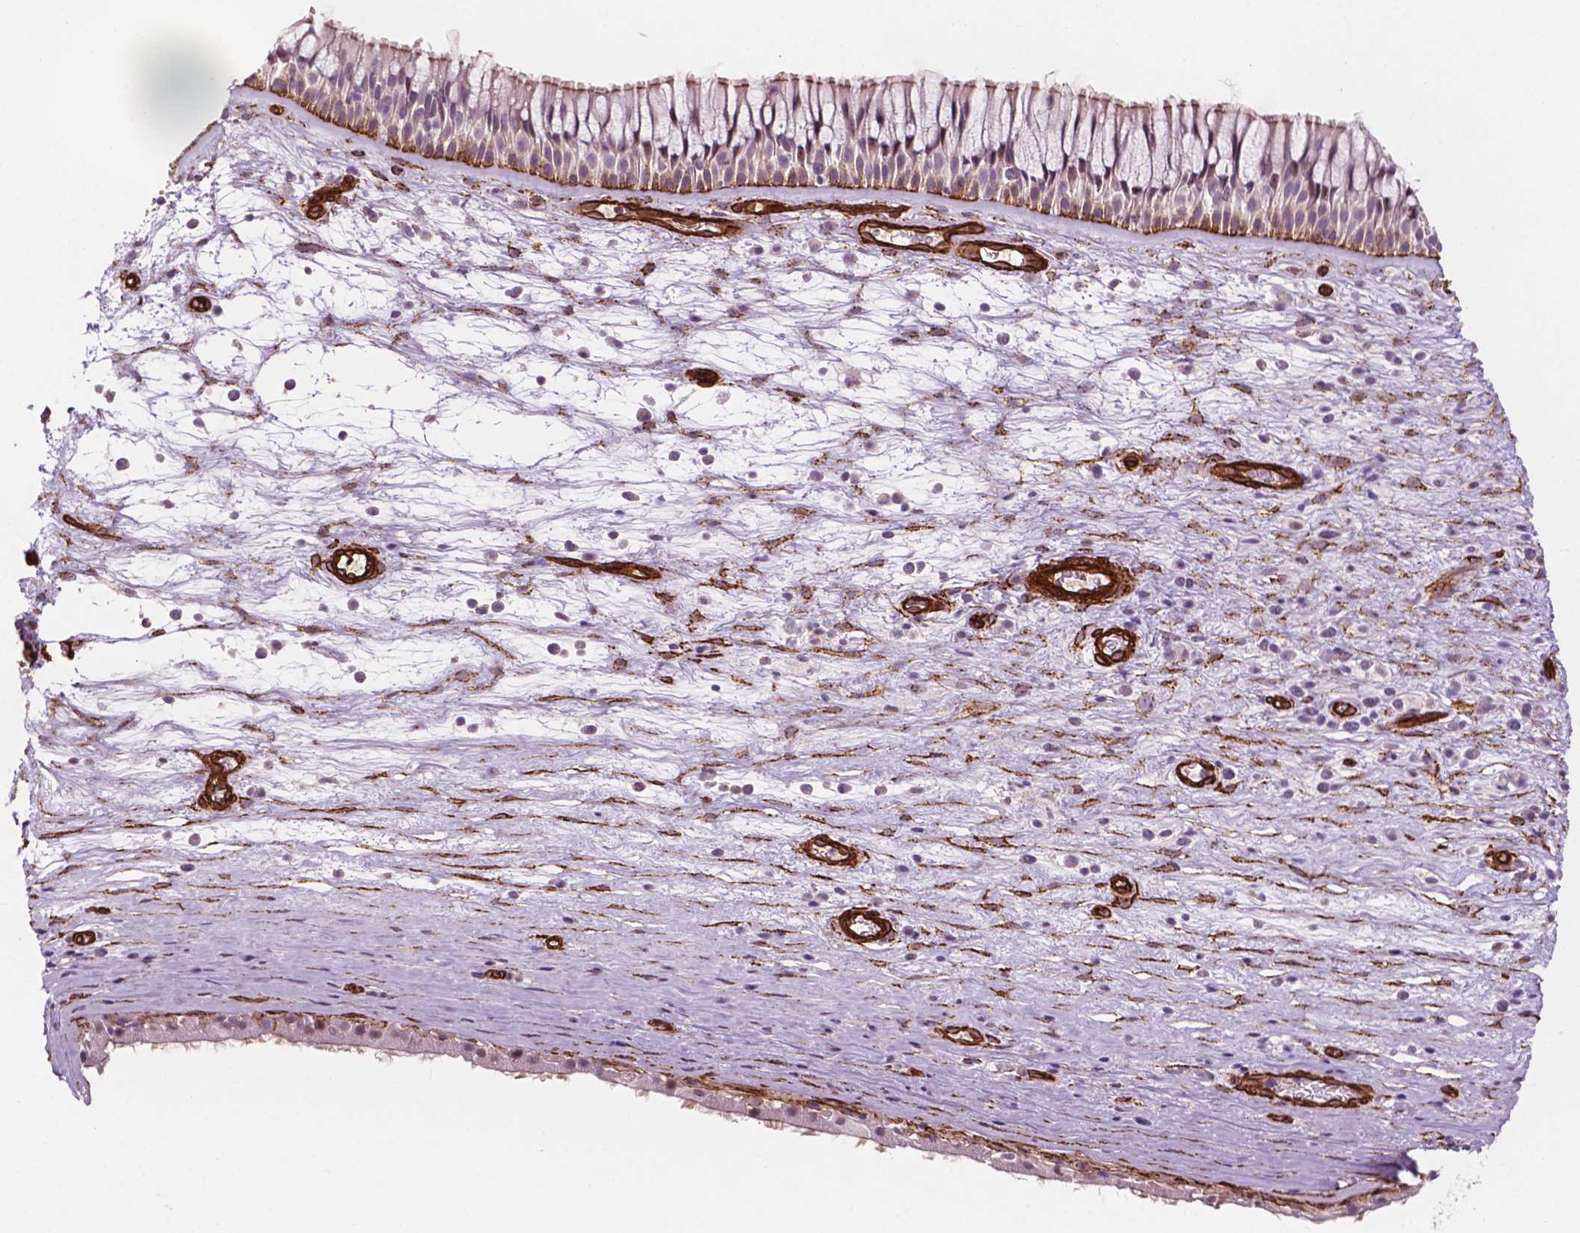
{"staining": {"intensity": "moderate", "quantity": "<25%", "location": "cytoplasmic/membranous"}, "tissue": "nasopharynx", "cell_type": "Respiratory epithelial cells", "image_type": "normal", "snomed": [{"axis": "morphology", "description": "Normal tissue, NOS"}, {"axis": "topography", "description": "Nasopharynx"}], "caption": "Immunohistochemistry (IHC) (DAB (3,3'-diaminobenzidine)) staining of unremarkable nasopharynx reveals moderate cytoplasmic/membranous protein staining in about <25% of respiratory epithelial cells. The protein of interest is stained brown, and the nuclei are stained in blue (DAB IHC with brightfield microscopy, high magnification).", "gene": "EGFL8", "patient": {"sex": "male", "age": 74}}